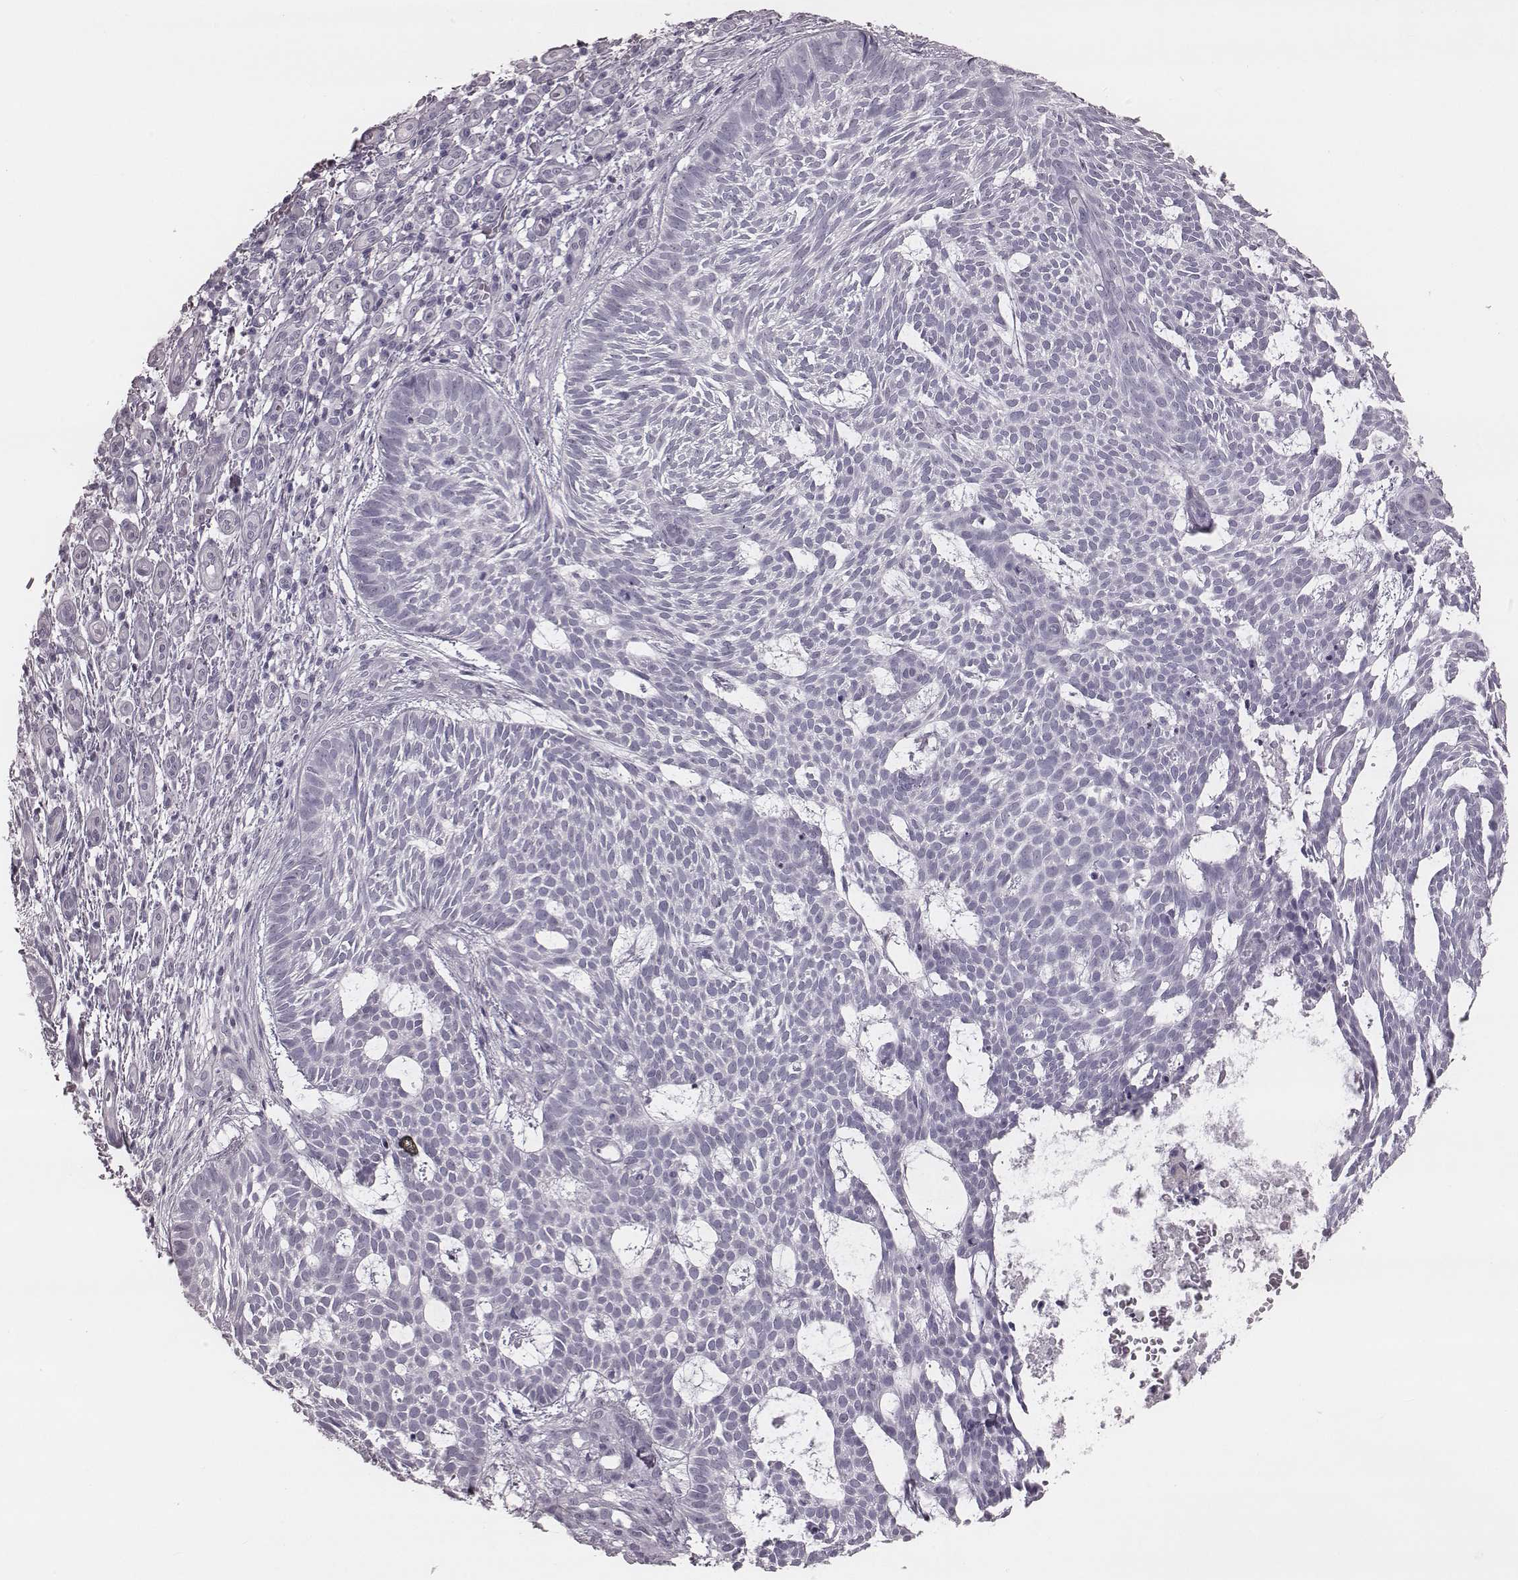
{"staining": {"intensity": "negative", "quantity": "none", "location": "none"}, "tissue": "skin cancer", "cell_type": "Tumor cells", "image_type": "cancer", "snomed": [{"axis": "morphology", "description": "Basal cell carcinoma"}, {"axis": "topography", "description": "Skin"}], "caption": "Tumor cells show no significant protein staining in skin cancer.", "gene": "KRT74", "patient": {"sex": "male", "age": 59}}